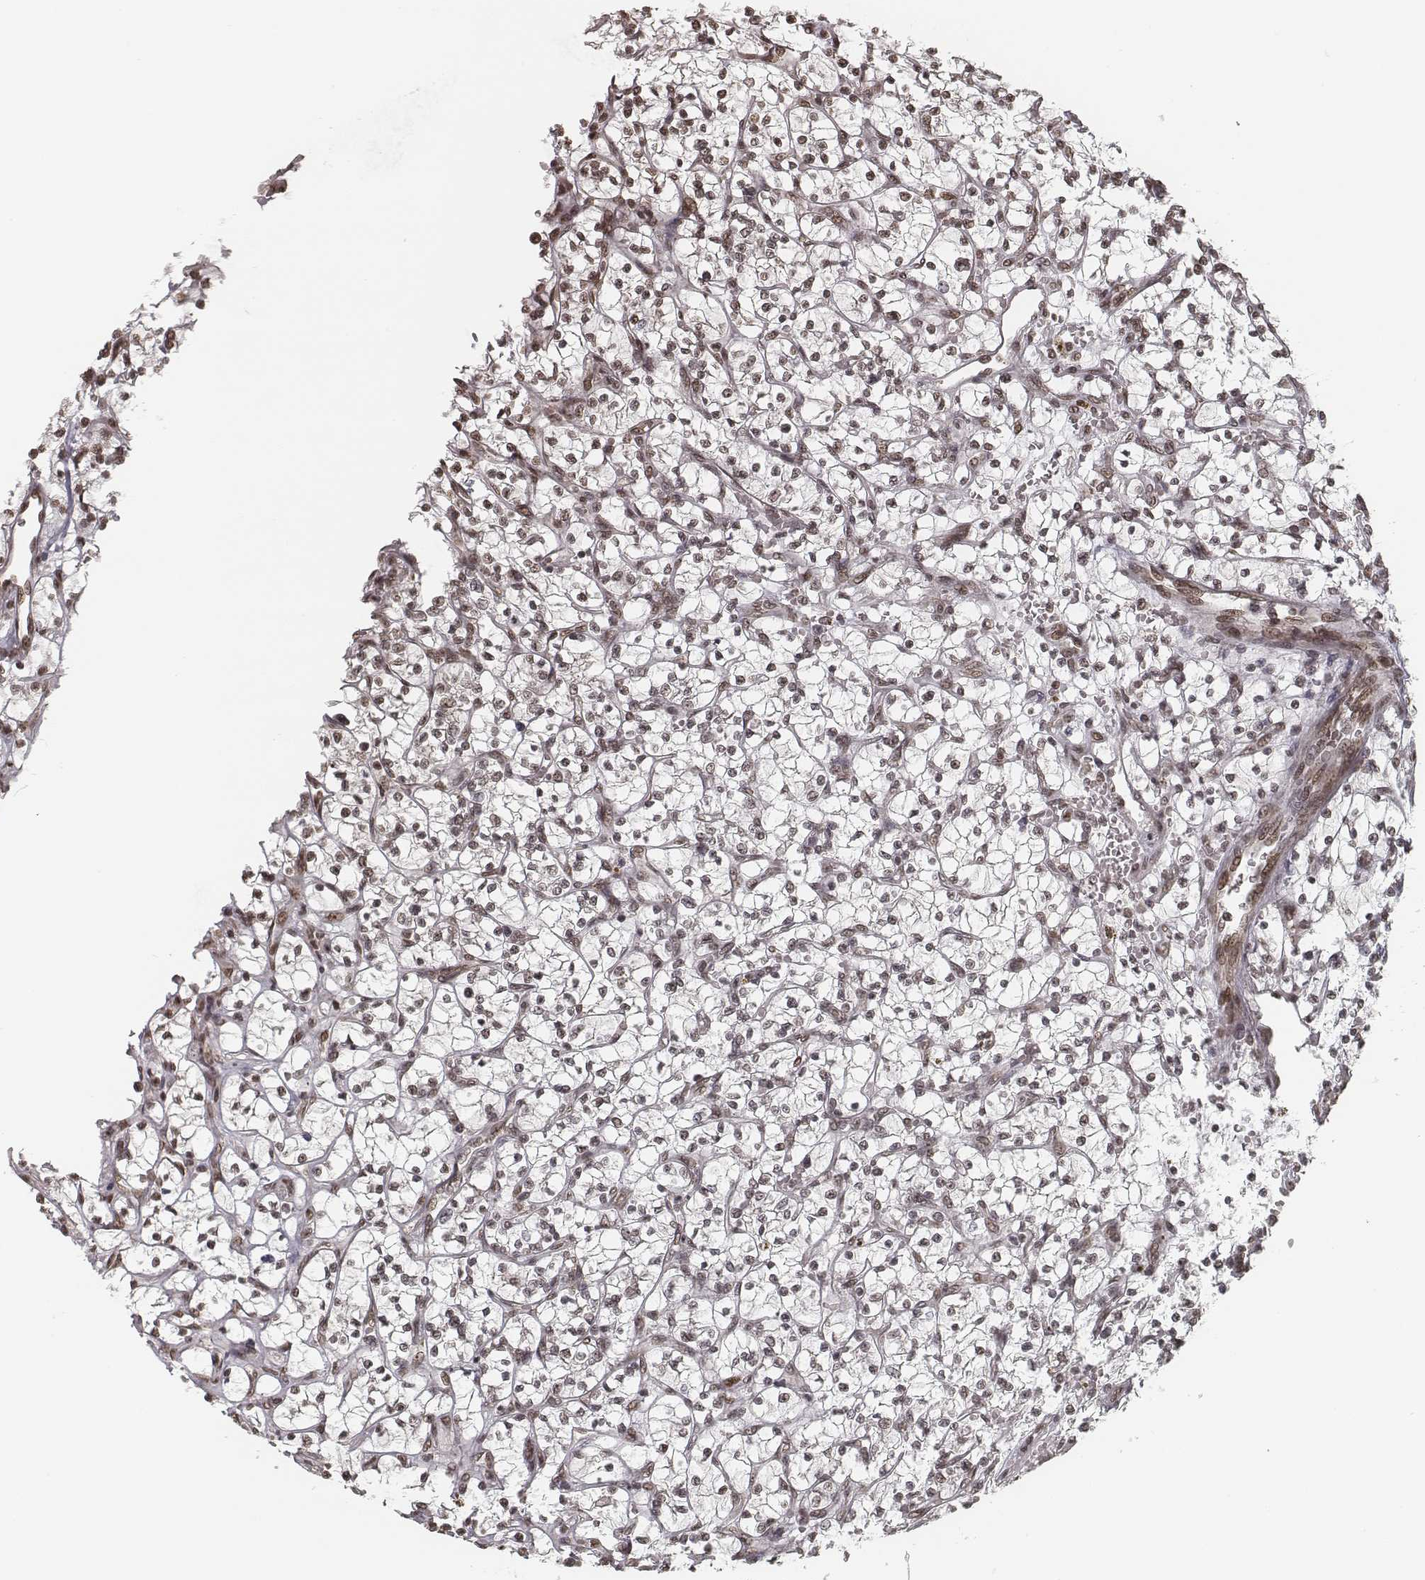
{"staining": {"intensity": "moderate", "quantity": ">75%", "location": "nuclear"}, "tissue": "renal cancer", "cell_type": "Tumor cells", "image_type": "cancer", "snomed": [{"axis": "morphology", "description": "Adenocarcinoma, NOS"}, {"axis": "topography", "description": "Kidney"}], "caption": "A histopathology image of human renal adenocarcinoma stained for a protein reveals moderate nuclear brown staining in tumor cells.", "gene": "HMGA2", "patient": {"sex": "female", "age": 64}}